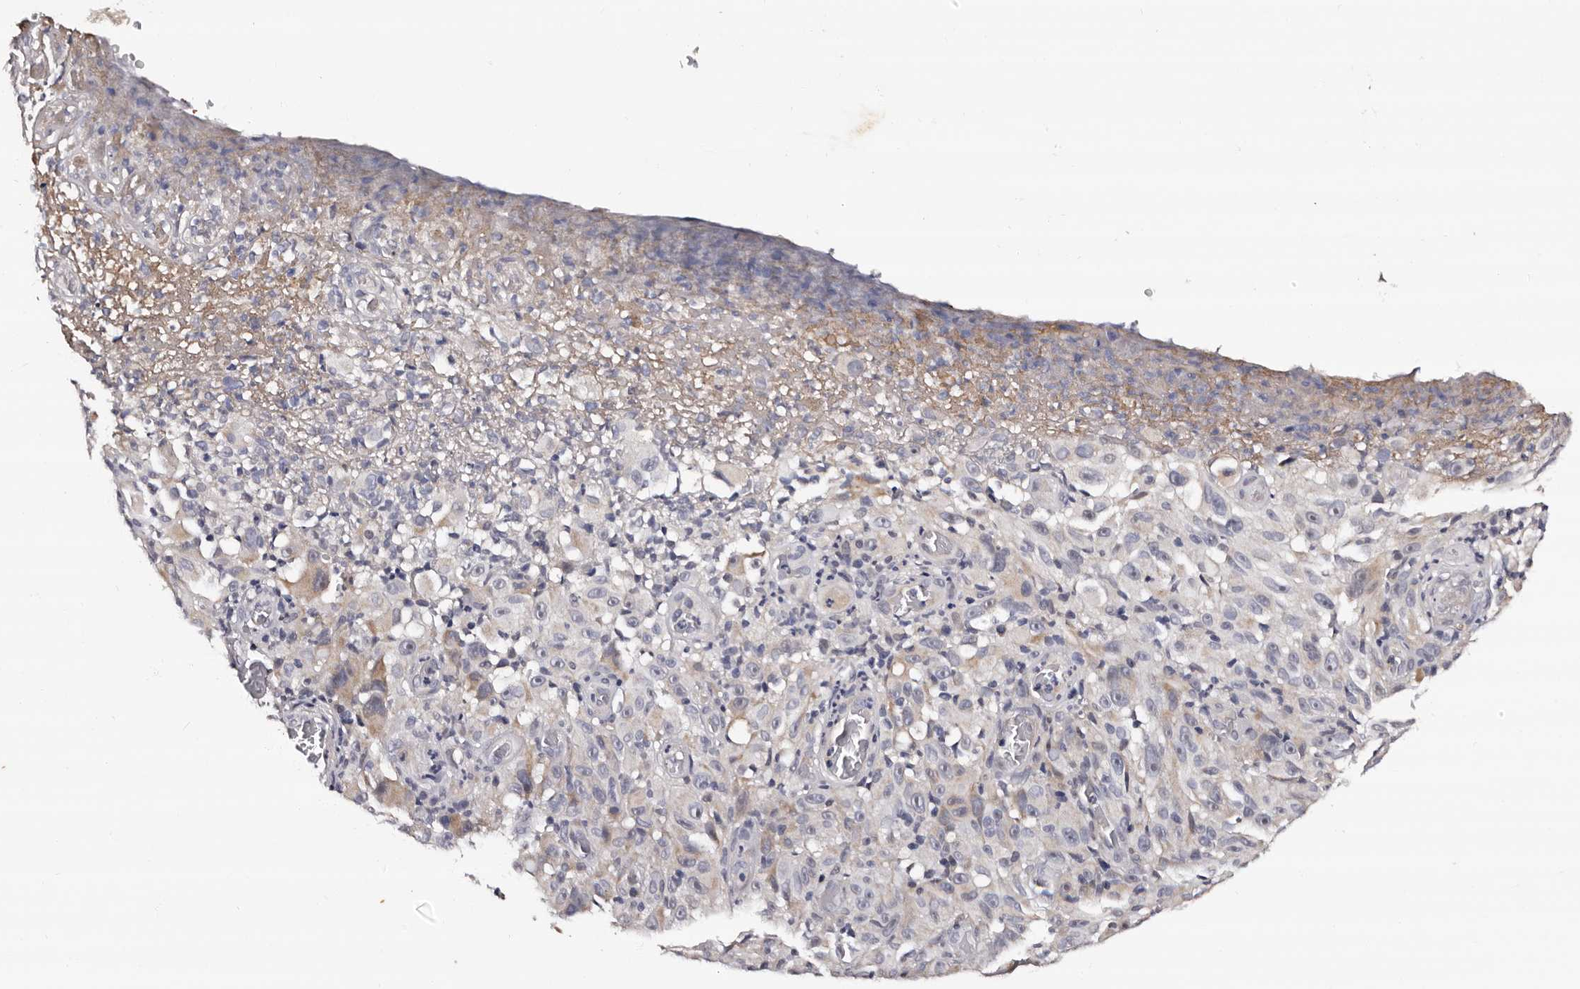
{"staining": {"intensity": "weak", "quantity": "<25%", "location": "cytoplasmic/membranous"}, "tissue": "melanoma", "cell_type": "Tumor cells", "image_type": "cancer", "snomed": [{"axis": "morphology", "description": "Malignant melanoma, NOS"}, {"axis": "topography", "description": "Skin"}], "caption": "Immunohistochemistry (IHC) image of malignant melanoma stained for a protein (brown), which exhibits no positivity in tumor cells.", "gene": "TAF4B", "patient": {"sex": "female", "age": 82}}